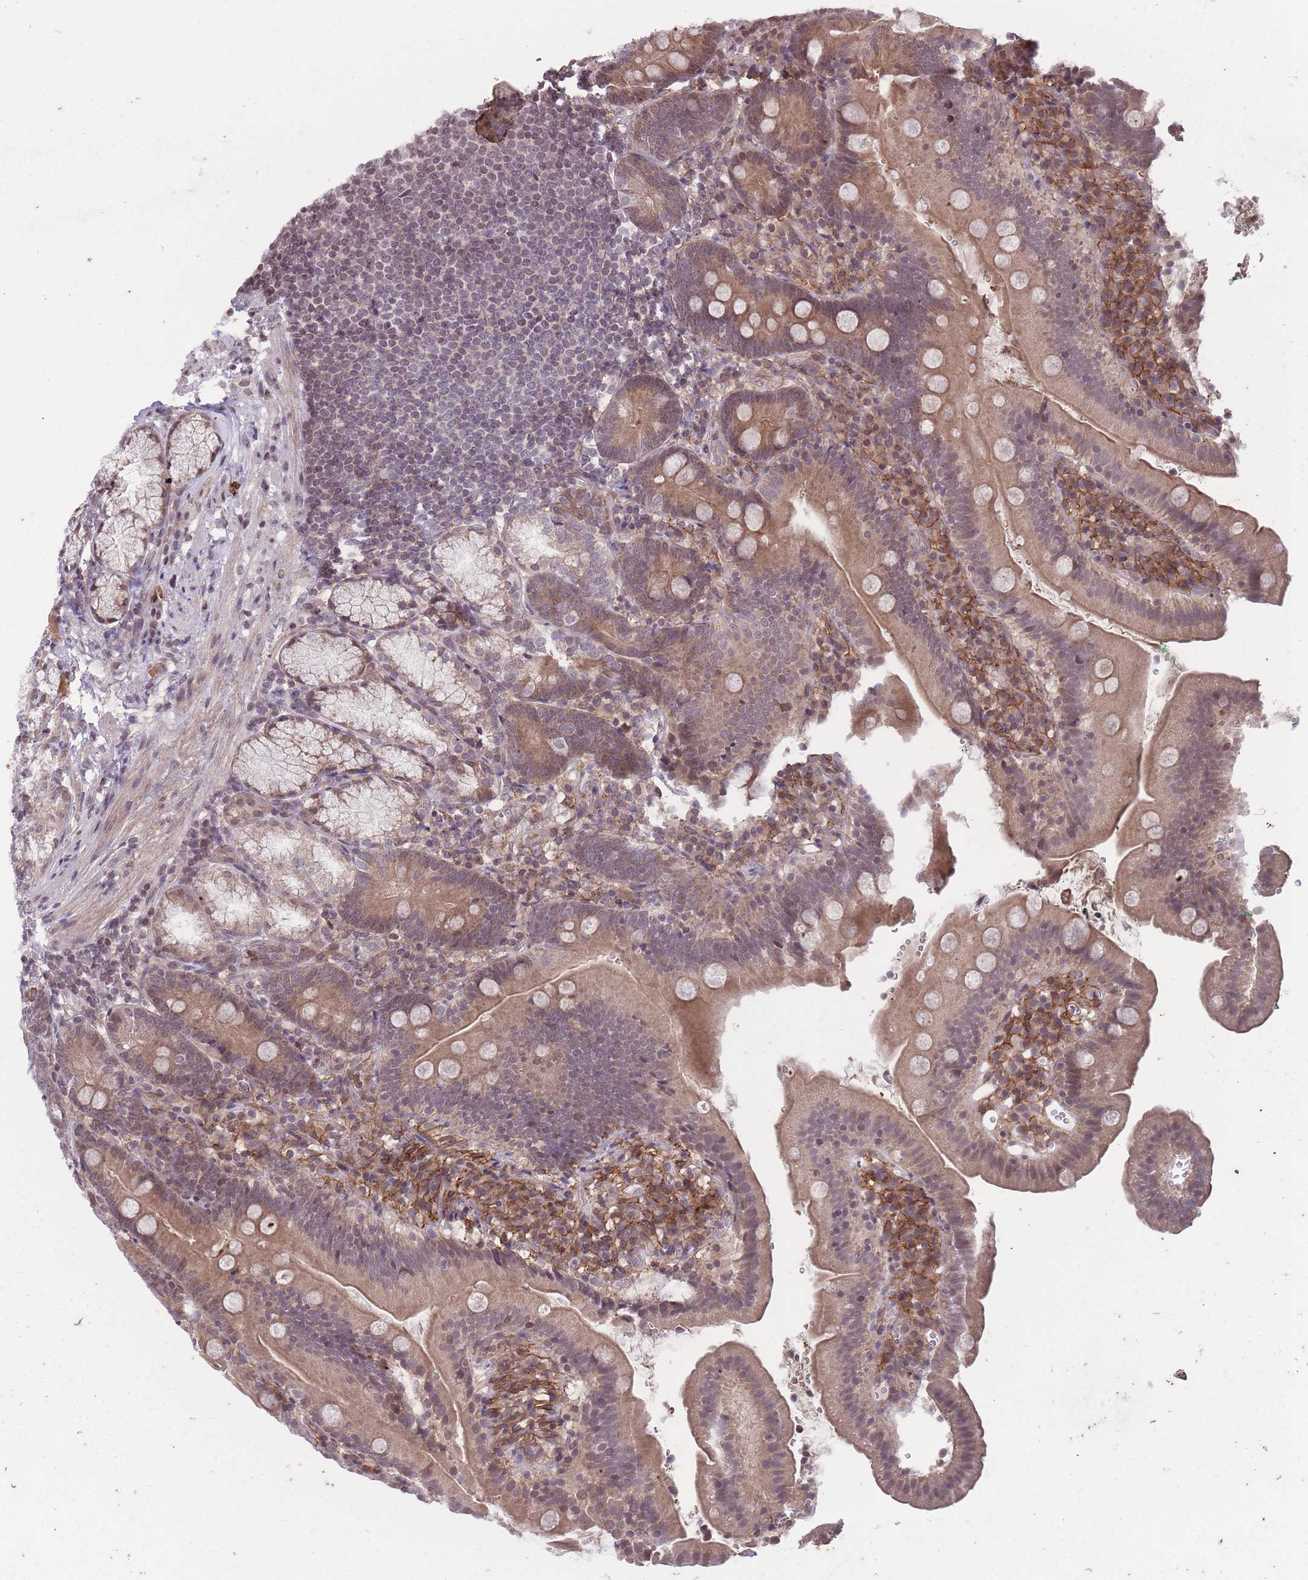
{"staining": {"intensity": "moderate", "quantity": "25%-75%", "location": "cytoplasmic/membranous,nuclear"}, "tissue": "duodenum", "cell_type": "Glandular cells", "image_type": "normal", "snomed": [{"axis": "morphology", "description": "Normal tissue, NOS"}, {"axis": "topography", "description": "Duodenum"}], "caption": "Glandular cells display moderate cytoplasmic/membranous,nuclear staining in about 25%-75% of cells in normal duodenum. Using DAB (brown) and hematoxylin (blue) stains, captured at high magnification using brightfield microscopy.", "gene": "GGT5", "patient": {"sex": "female", "age": 67}}